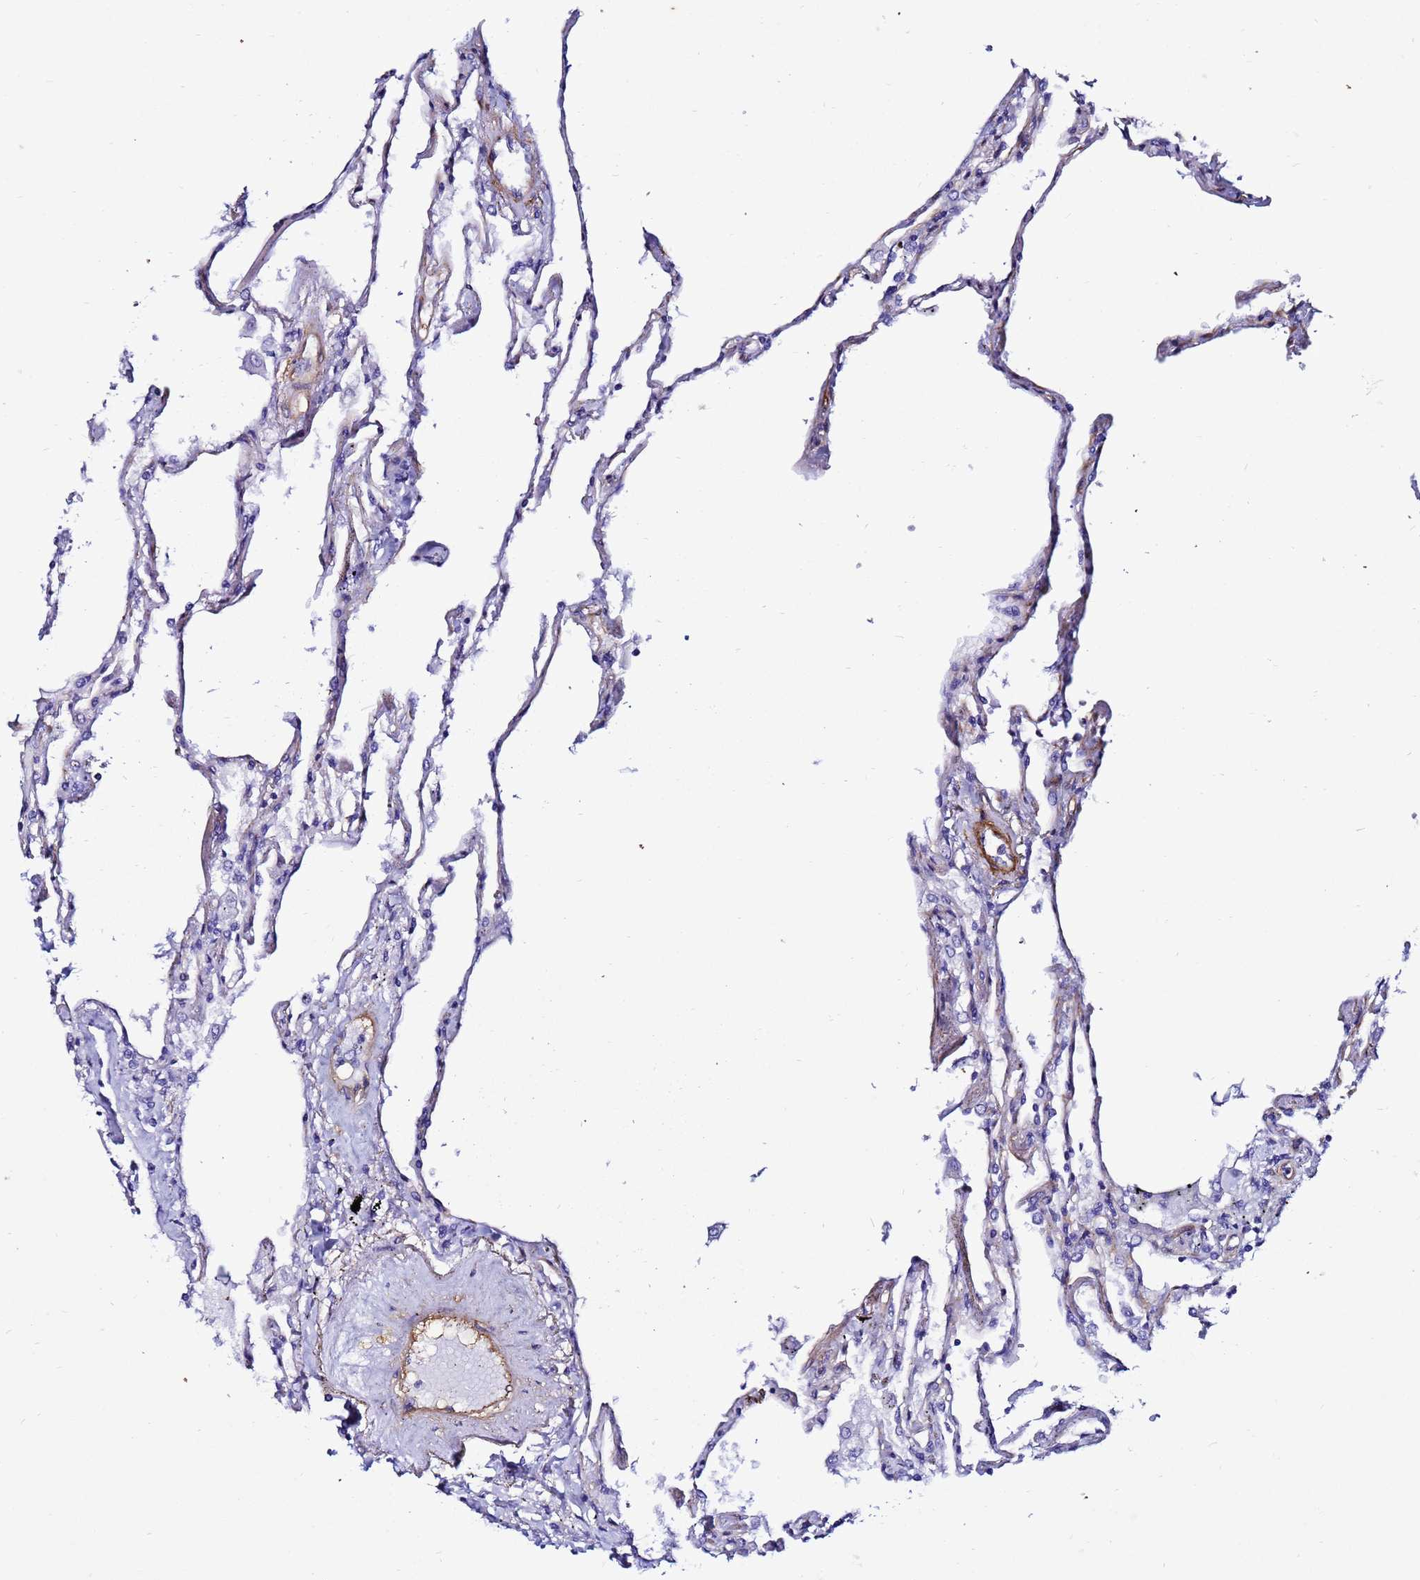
{"staining": {"intensity": "negative", "quantity": "none", "location": "none"}, "tissue": "lung", "cell_type": "Alveolar cells", "image_type": "normal", "snomed": [{"axis": "morphology", "description": "Normal tissue, NOS"}, {"axis": "topography", "description": "Lung"}], "caption": "Lung stained for a protein using immunohistochemistry (IHC) exhibits no expression alveolar cells.", "gene": "DEFB104A", "patient": {"sex": "female", "age": 67}}